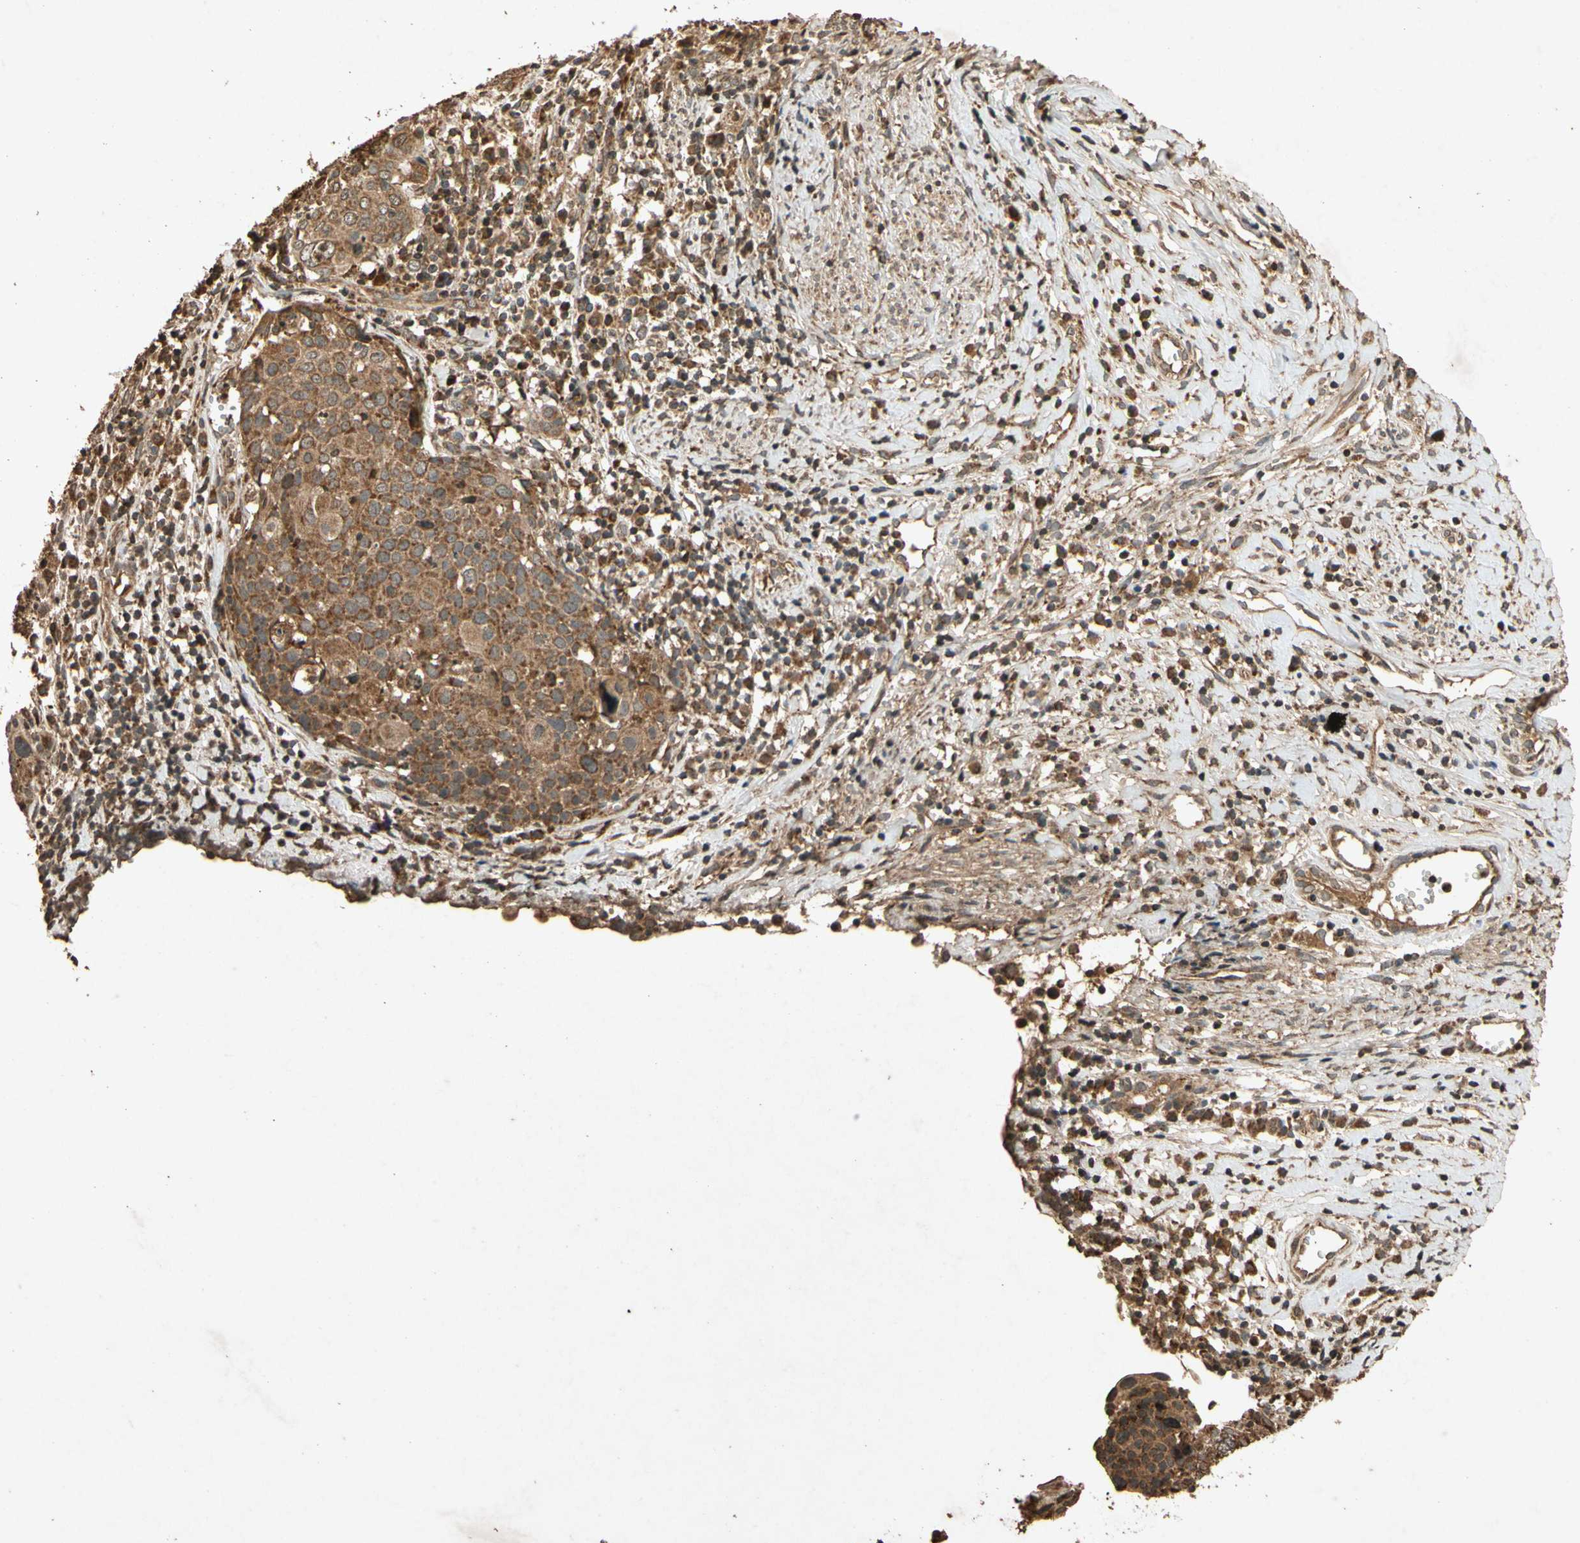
{"staining": {"intensity": "moderate", "quantity": ">75%", "location": "cytoplasmic/membranous"}, "tissue": "cervical cancer", "cell_type": "Tumor cells", "image_type": "cancer", "snomed": [{"axis": "morphology", "description": "Squamous cell carcinoma, NOS"}, {"axis": "topography", "description": "Cervix"}], "caption": "Cervical cancer (squamous cell carcinoma) tissue reveals moderate cytoplasmic/membranous staining in about >75% of tumor cells, visualized by immunohistochemistry.", "gene": "TXN2", "patient": {"sex": "female", "age": 40}}